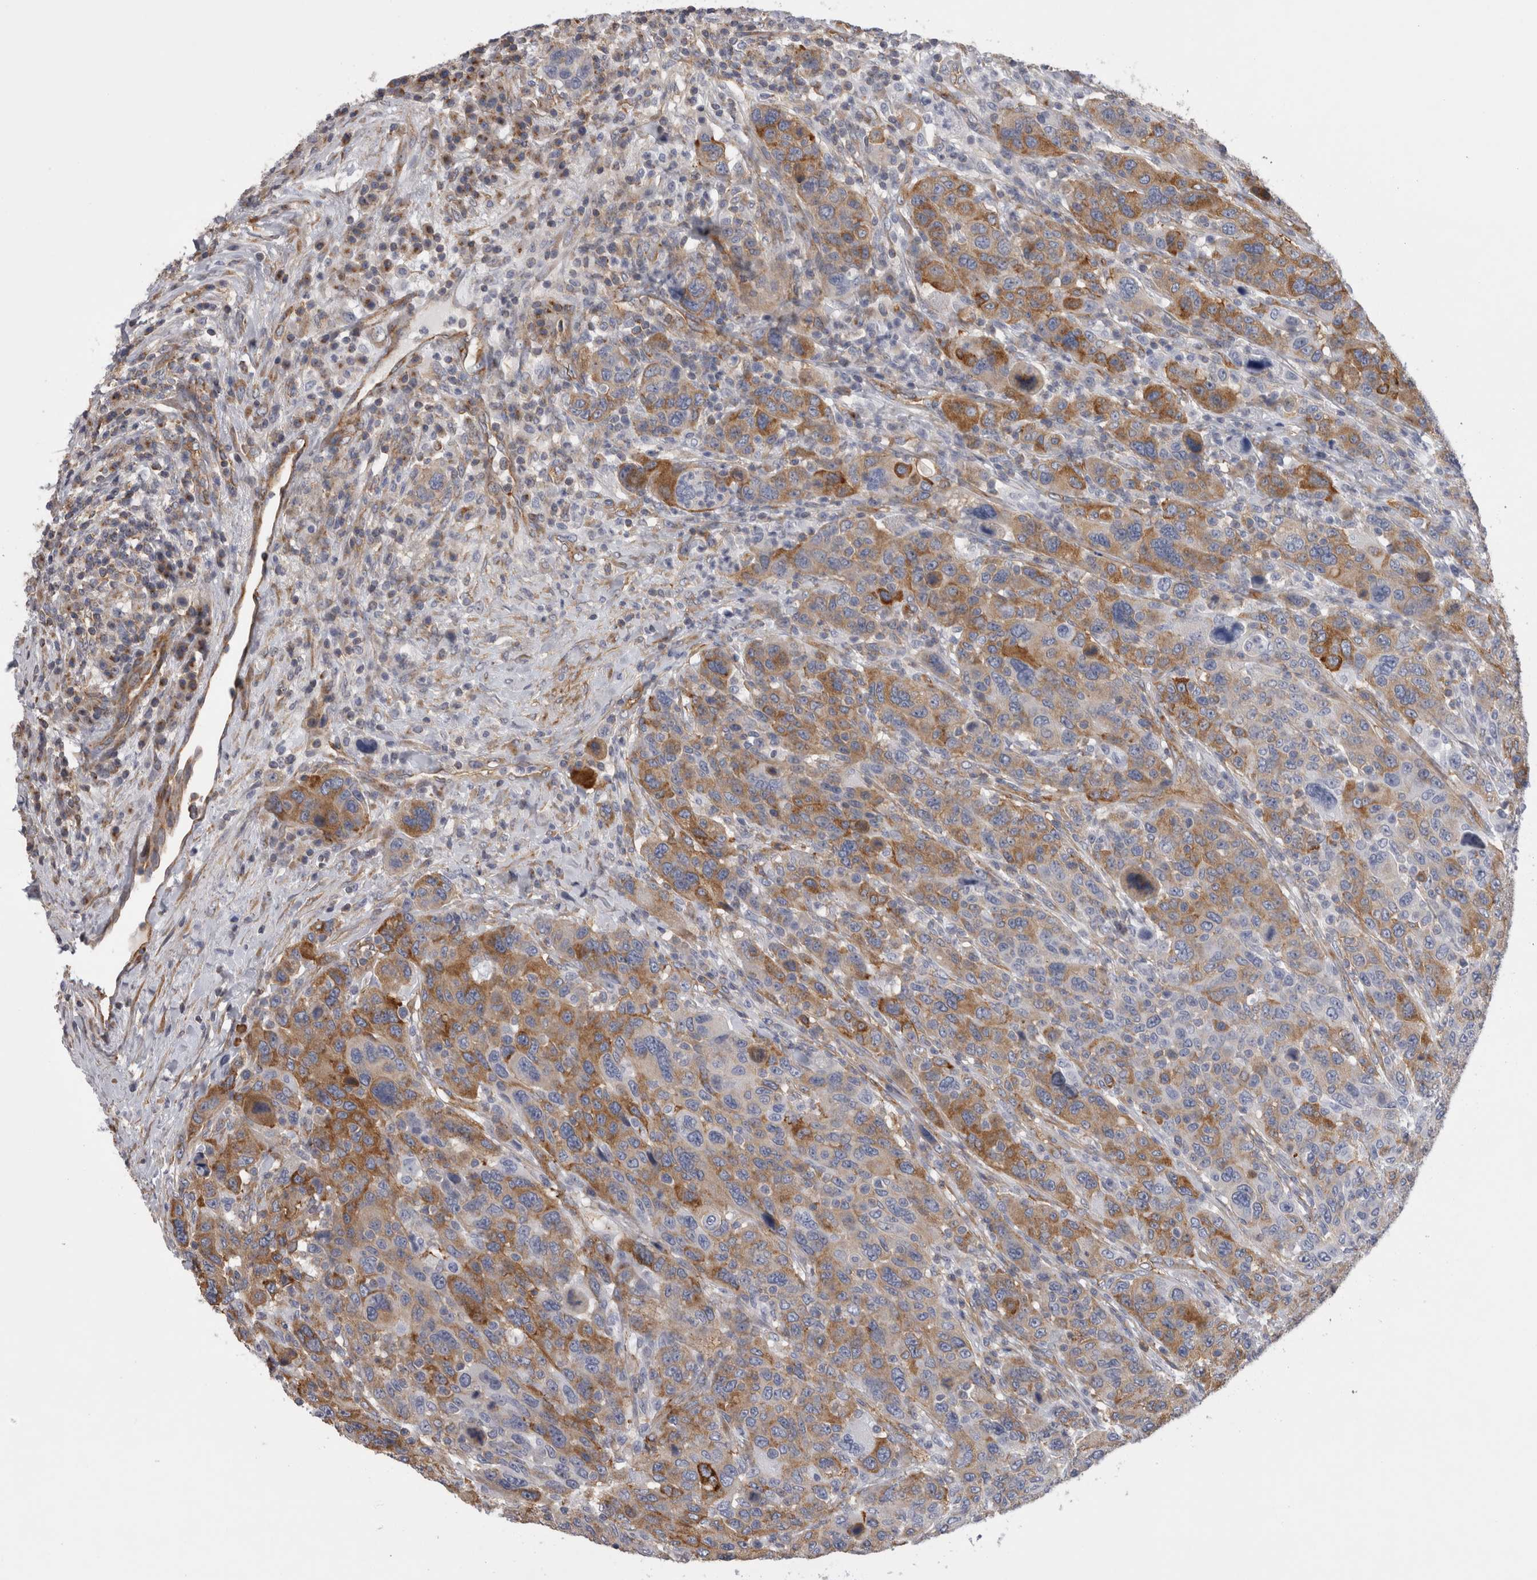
{"staining": {"intensity": "moderate", "quantity": ">75%", "location": "cytoplasmic/membranous"}, "tissue": "breast cancer", "cell_type": "Tumor cells", "image_type": "cancer", "snomed": [{"axis": "morphology", "description": "Duct carcinoma"}, {"axis": "topography", "description": "Breast"}], "caption": "About >75% of tumor cells in breast cancer (infiltrating ductal carcinoma) exhibit moderate cytoplasmic/membranous protein positivity as visualized by brown immunohistochemical staining.", "gene": "ATXN3", "patient": {"sex": "female", "age": 37}}